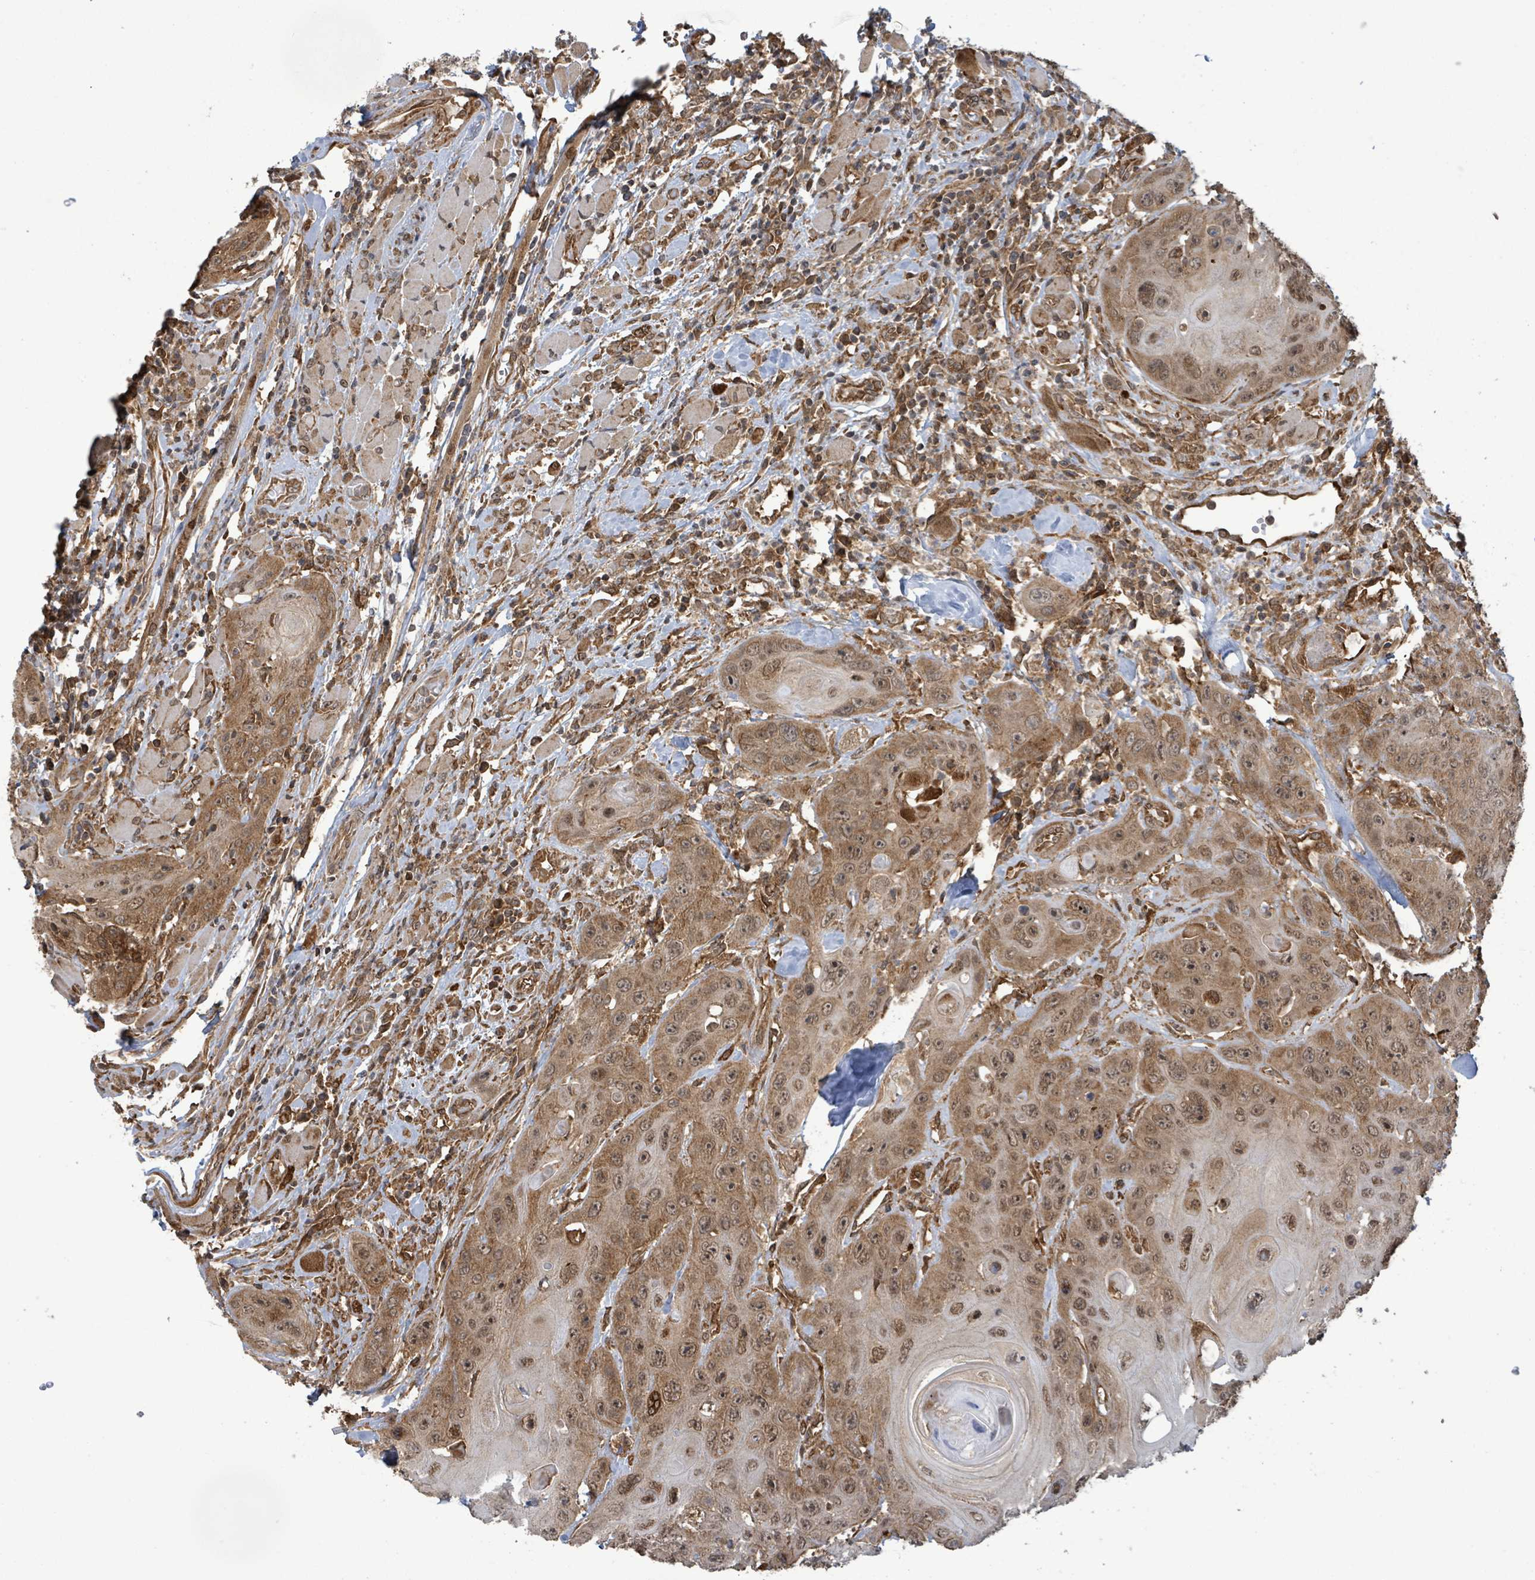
{"staining": {"intensity": "moderate", "quantity": ">75%", "location": "cytoplasmic/membranous,nuclear"}, "tissue": "head and neck cancer", "cell_type": "Tumor cells", "image_type": "cancer", "snomed": [{"axis": "morphology", "description": "Squamous cell carcinoma, NOS"}, {"axis": "topography", "description": "Head-Neck"}], "caption": "Immunohistochemistry of human squamous cell carcinoma (head and neck) demonstrates medium levels of moderate cytoplasmic/membranous and nuclear staining in about >75% of tumor cells.", "gene": "KLC1", "patient": {"sex": "female", "age": 59}}